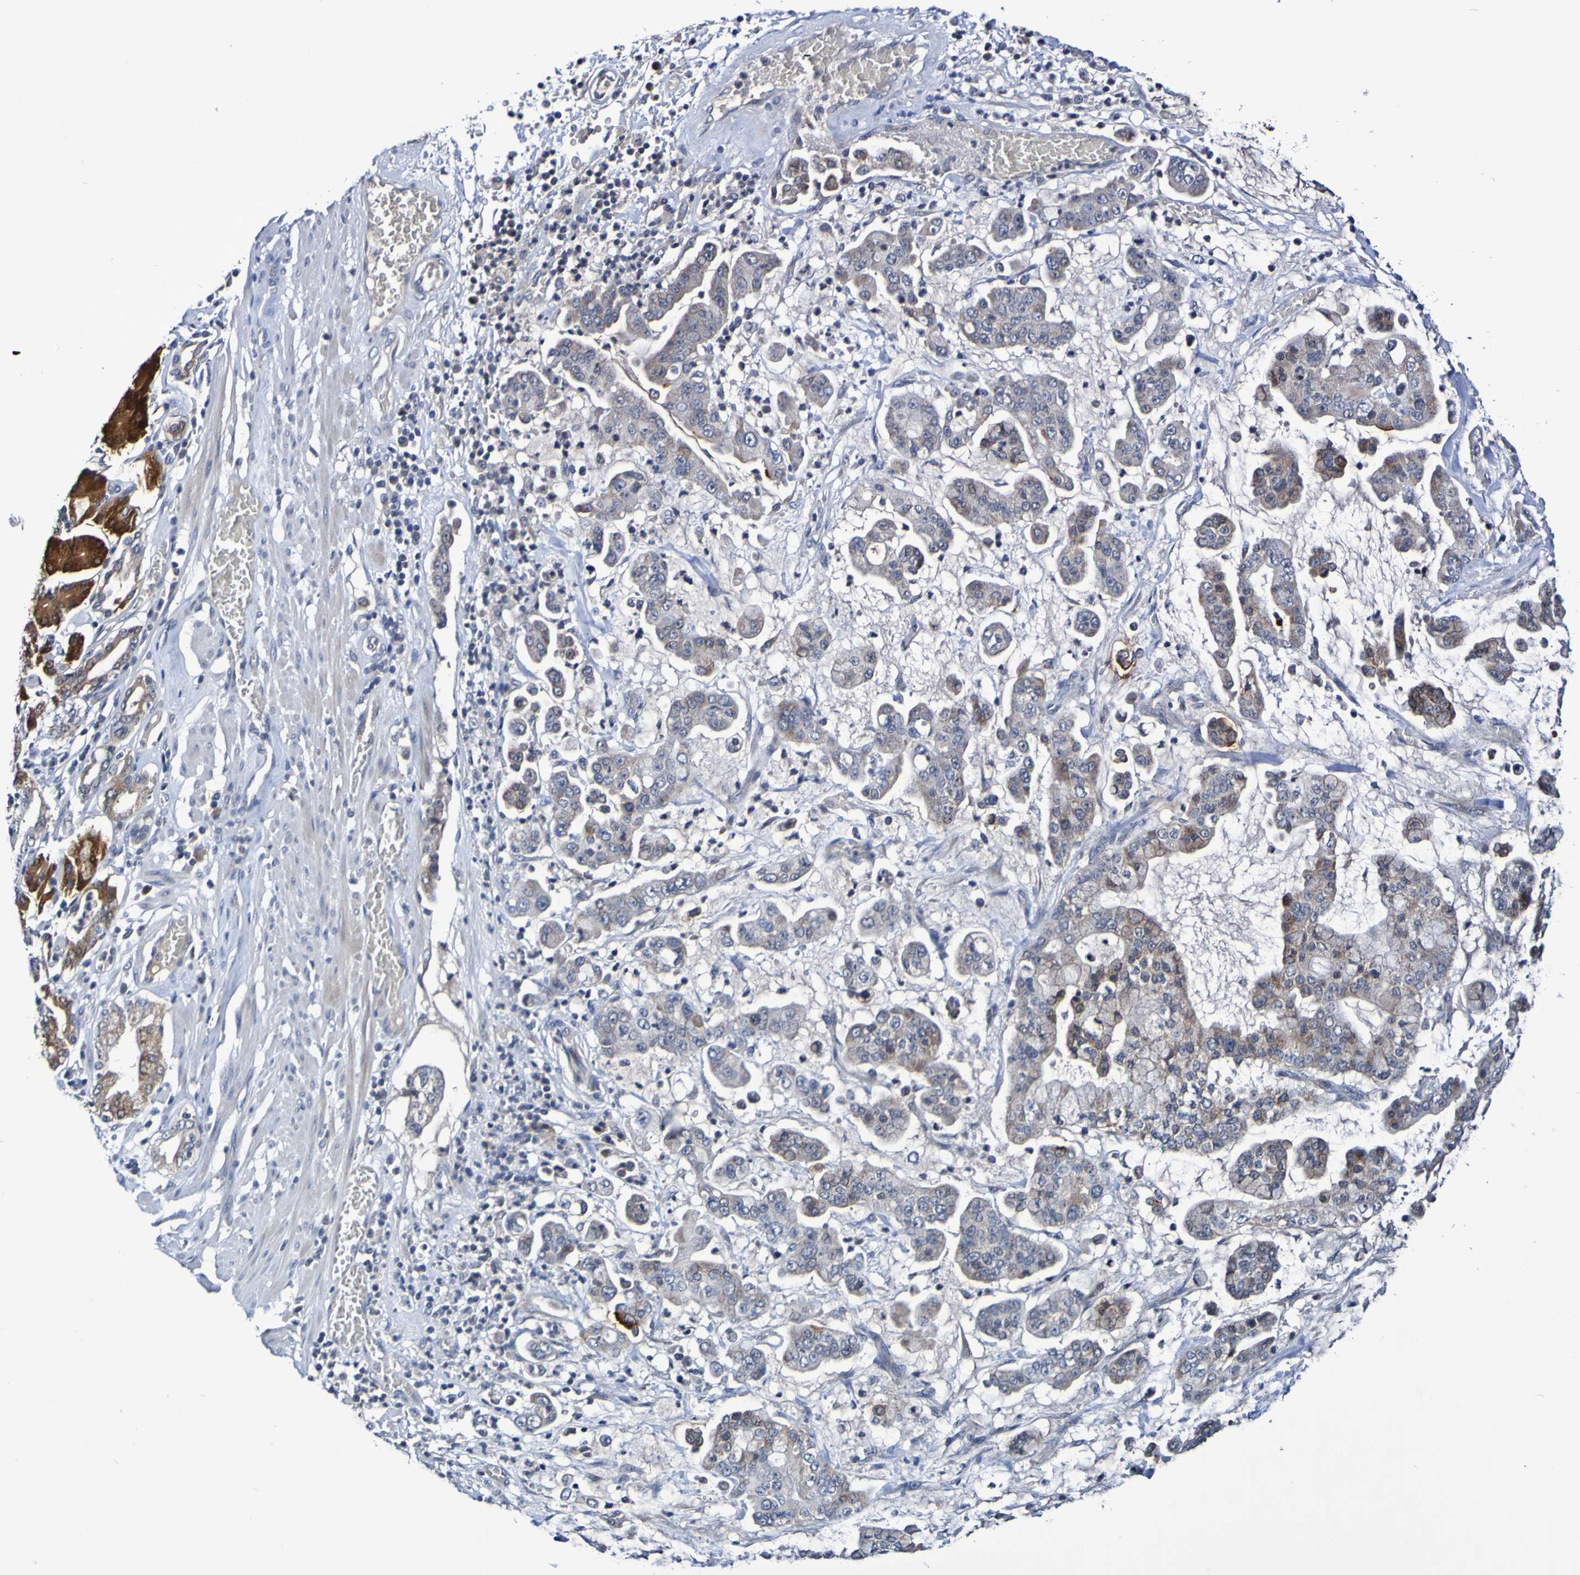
{"staining": {"intensity": "moderate", "quantity": "25%-75%", "location": "cytoplasmic/membranous"}, "tissue": "stomach cancer", "cell_type": "Tumor cells", "image_type": "cancer", "snomed": [{"axis": "morphology", "description": "Normal tissue, NOS"}, {"axis": "morphology", "description": "Adenocarcinoma, NOS"}, {"axis": "topography", "description": "Stomach, upper"}, {"axis": "topography", "description": "Stomach"}], "caption": "Tumor cells exhibit moderate cytoplasmic/membranous staining in about 25%-75% of cells in stomach adenocarcinoma.", "gene": "PTP4A2", "patient": {"sex": "male", "age": 76}}